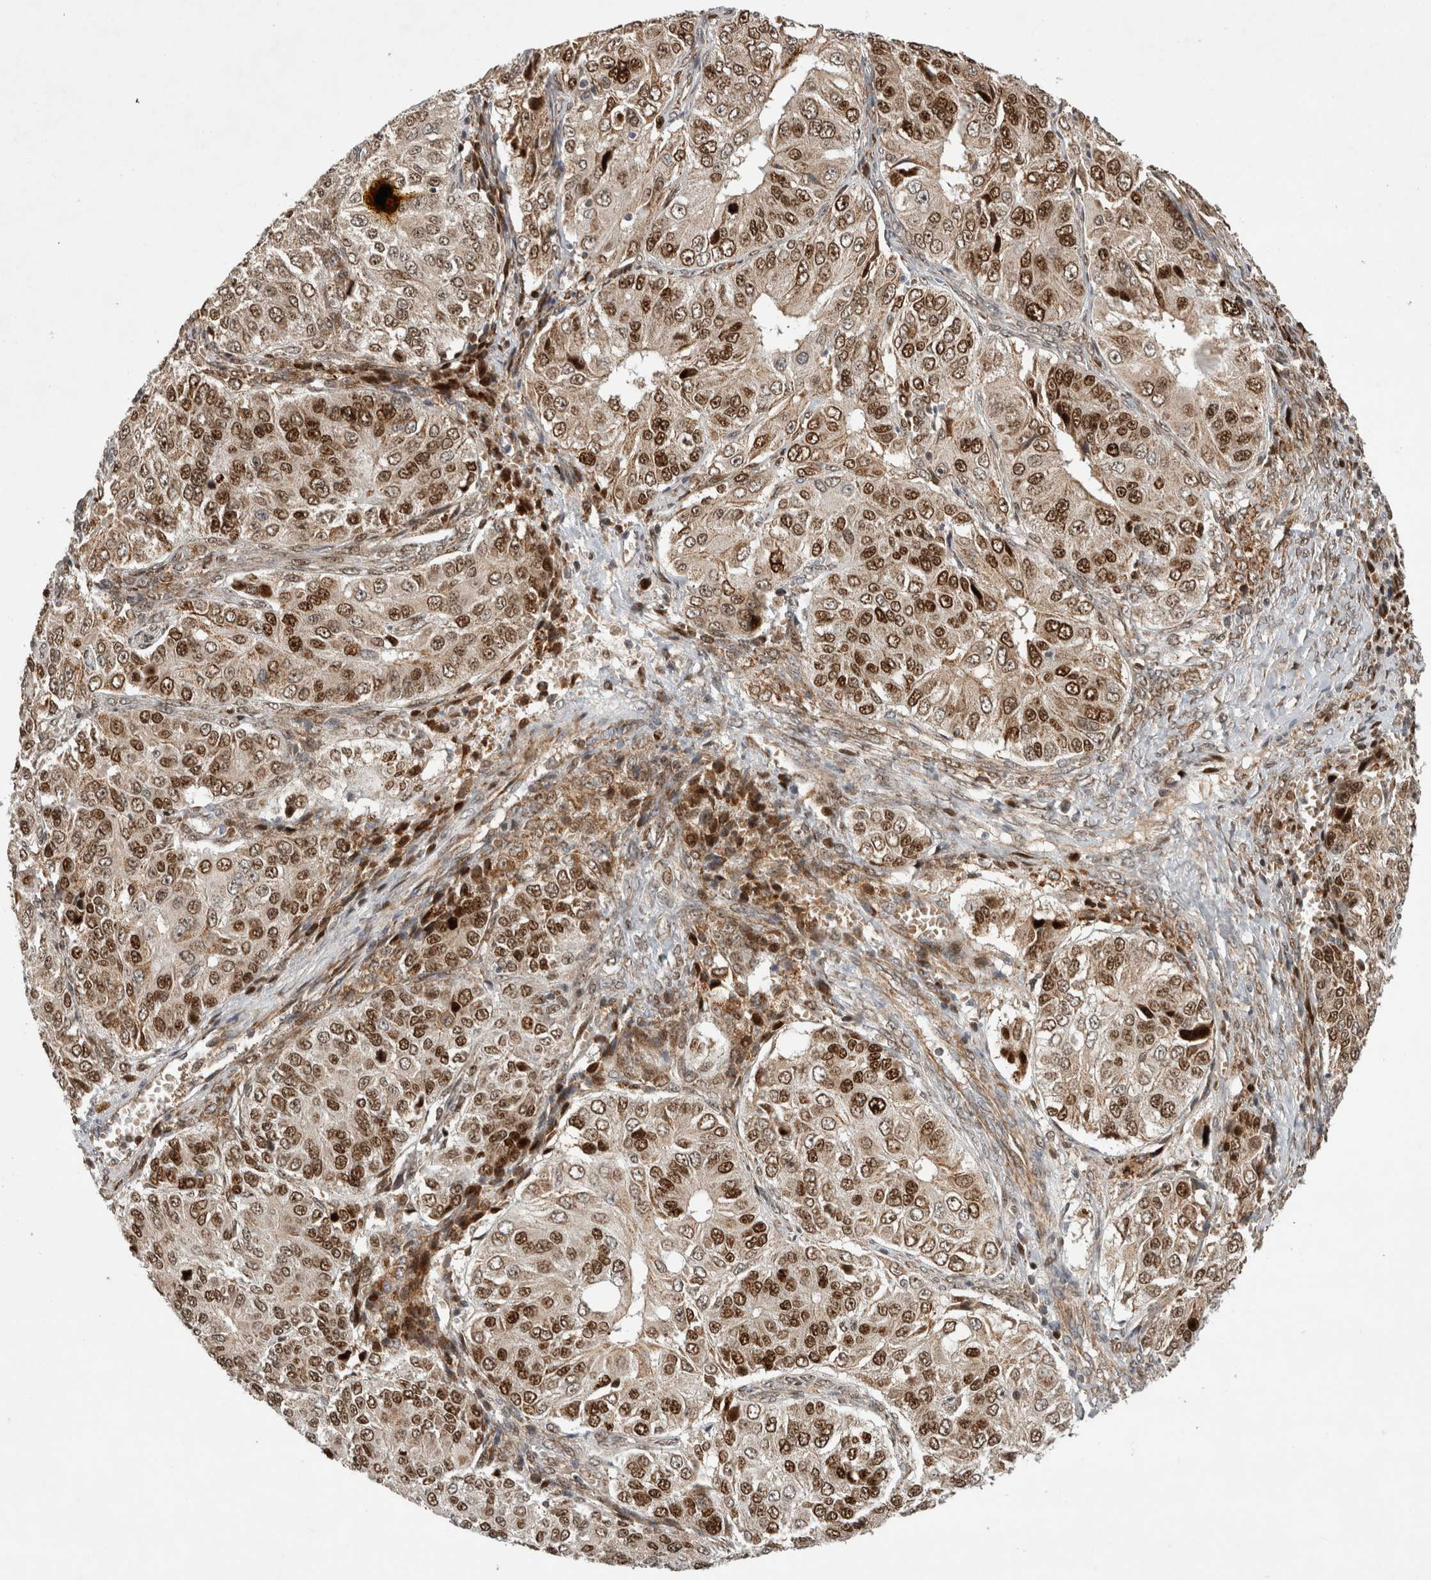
{"staining": {"intensity": "moderate", "quantity": ">75%", "location": "nuclear"}, "tissue": "ovarian cancer", "cell_type": "Tumor cells", "image_type": "cancer", "snomed": [{"axis": "morphology", "description": "Carcinoma, endometroid"}, {"axis": "topography", "description": "Ovary"}], "caption": "A brown stain labels moderate nuclear expression of a protein in human endometroid carcinoma (ovarian) tumor cells. (DAB = brown stain, brightfield microscopy at high magnification).", "gene": "INSRR", "patient": {"sex": "female", "age": 51}}